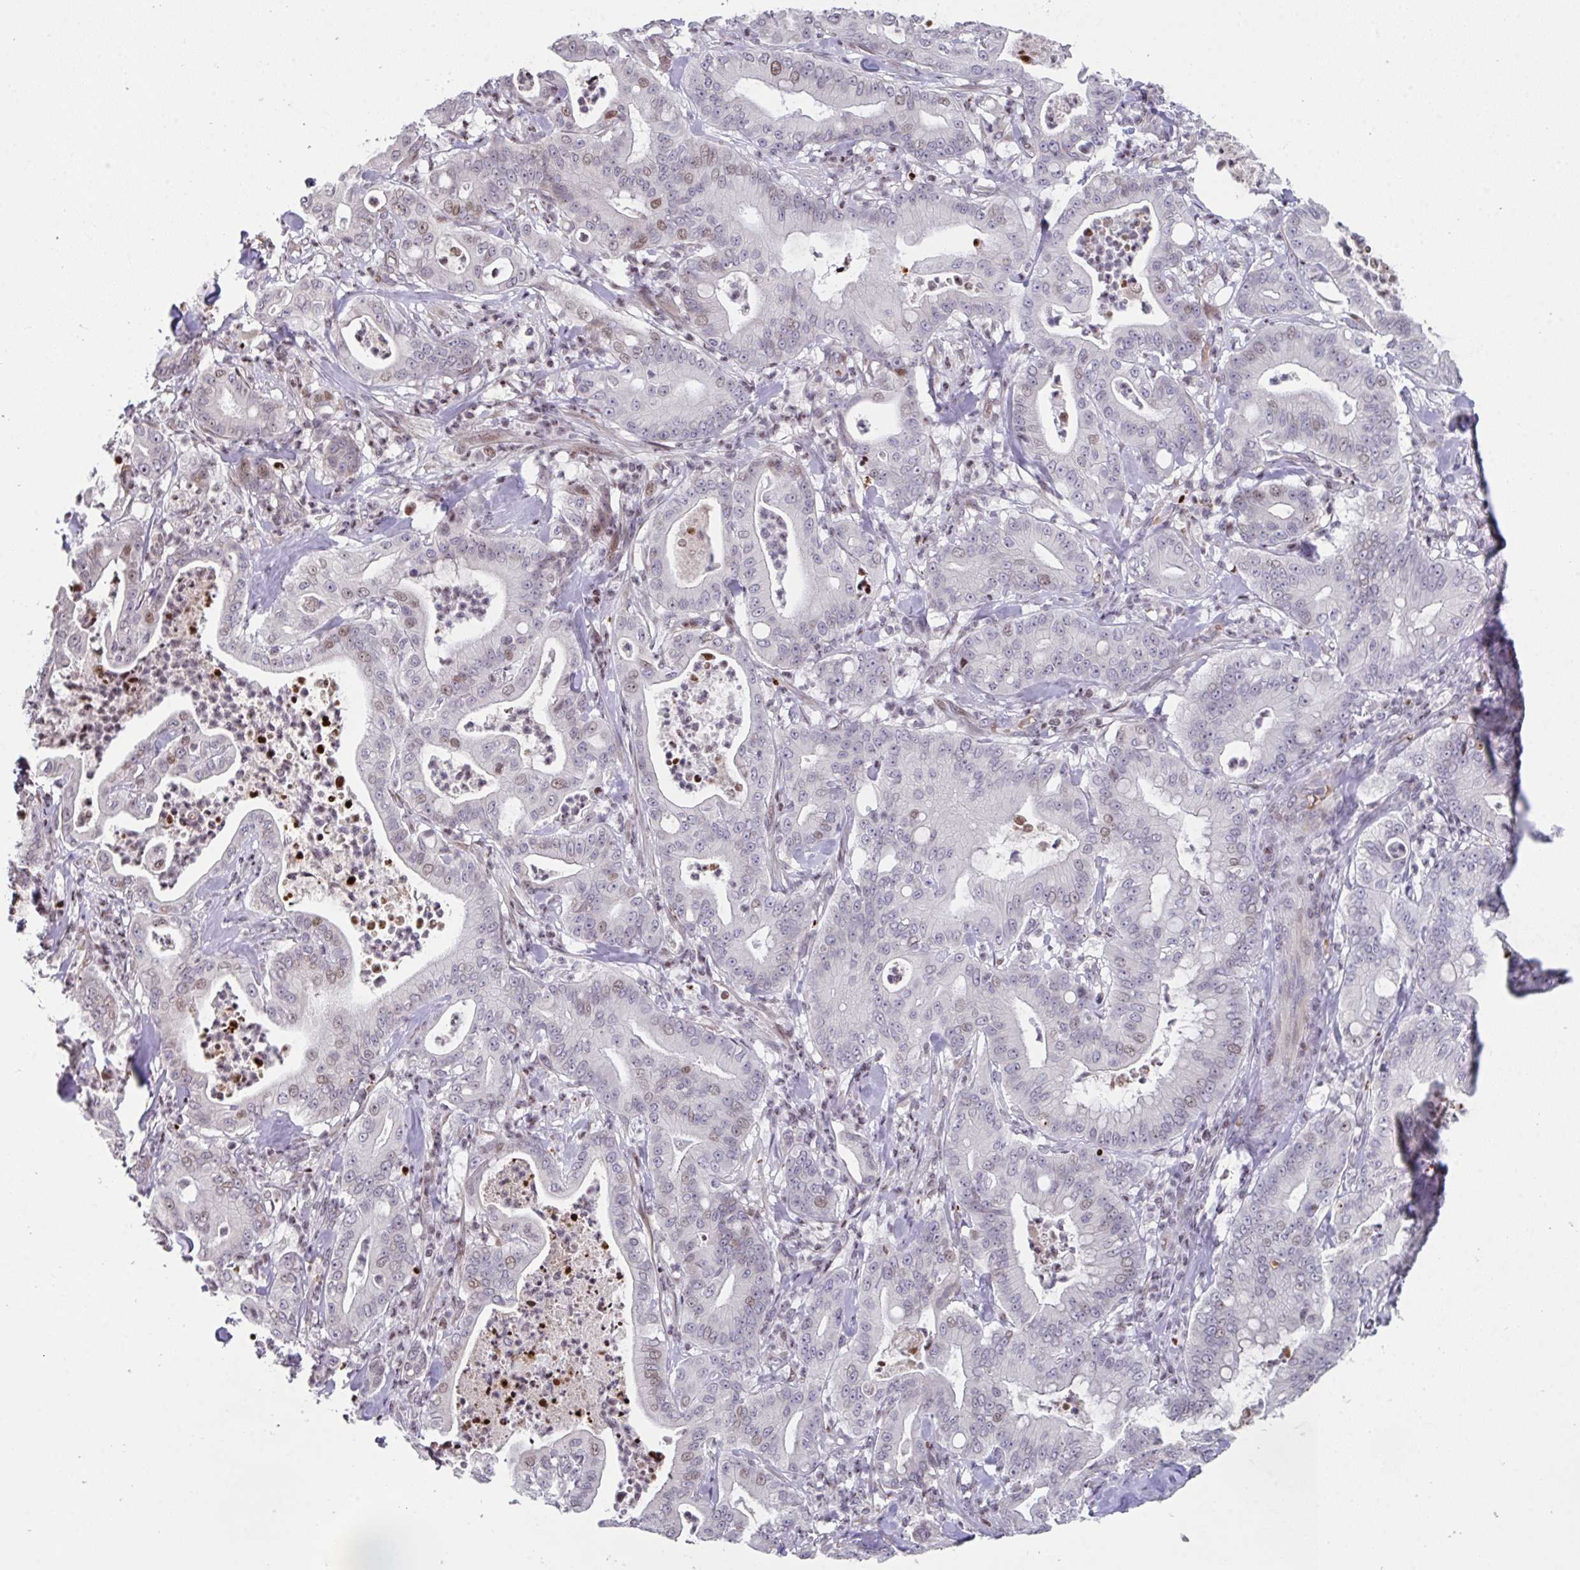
{"staining": {"intensity": "negative", "quantity": "none", "location": "none"}, "tissue": "pancreatic cancer", "cell_type": "Tumor cells", "image_type": "cancer", "snomed": [{"axis": "morphology", "description": "Adenocarcinoma, NOS"}, {"axis": "topography", "description": "Pancreas"}], "caption": "This is a image of immunohistochemistry (IHC) staining of pancreatic cancer (adenocarcinoma), which shows no staining in tumor cells.", "gene": "PCDHB8", "patient": {"sex": "male", "age": 71}}